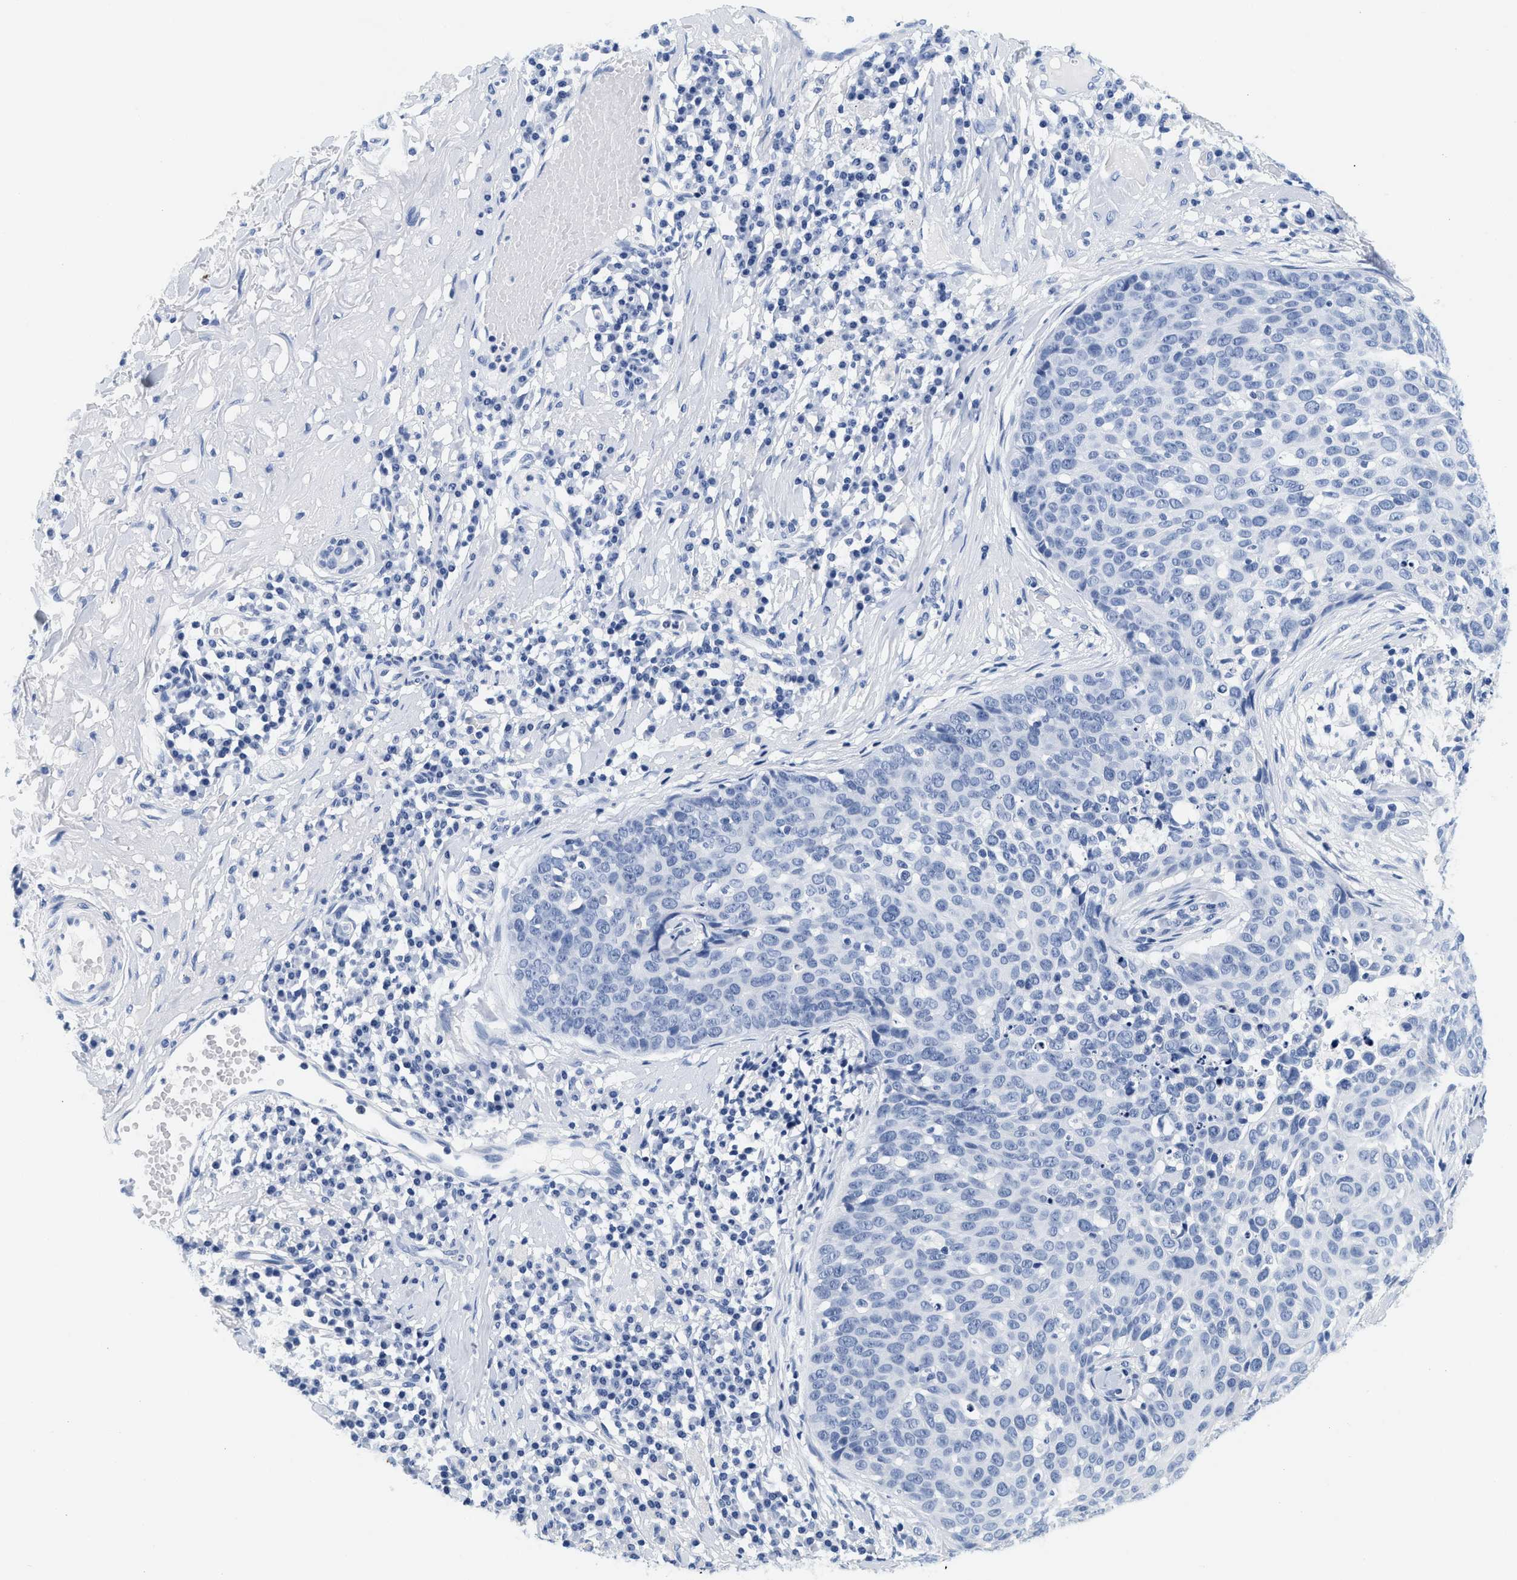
{"staining": {"intensity": "negative", "quantity": "none", "location": "none"}, "tissue": "skin cancer", "cell_type": "Tumor cells", "image_type": "cancer", "snomed": [{"axis": "morphology", "description": "Squamous cell carcinoma in situ, NOS"}, {"axis": "morphology", "description": "Squamous cell carcinoma, NOS"}, {"axis": "topography", "description": "Skin"}], "caption": "Immunohistochemical staining of human skin squamous cell carcinoma in situ displays no significant expression in tumor cells. (DAB IHC with hematoxylin counter stain).", "gene": "PDP1", "patient": {"sex": "male", "age": 93}}